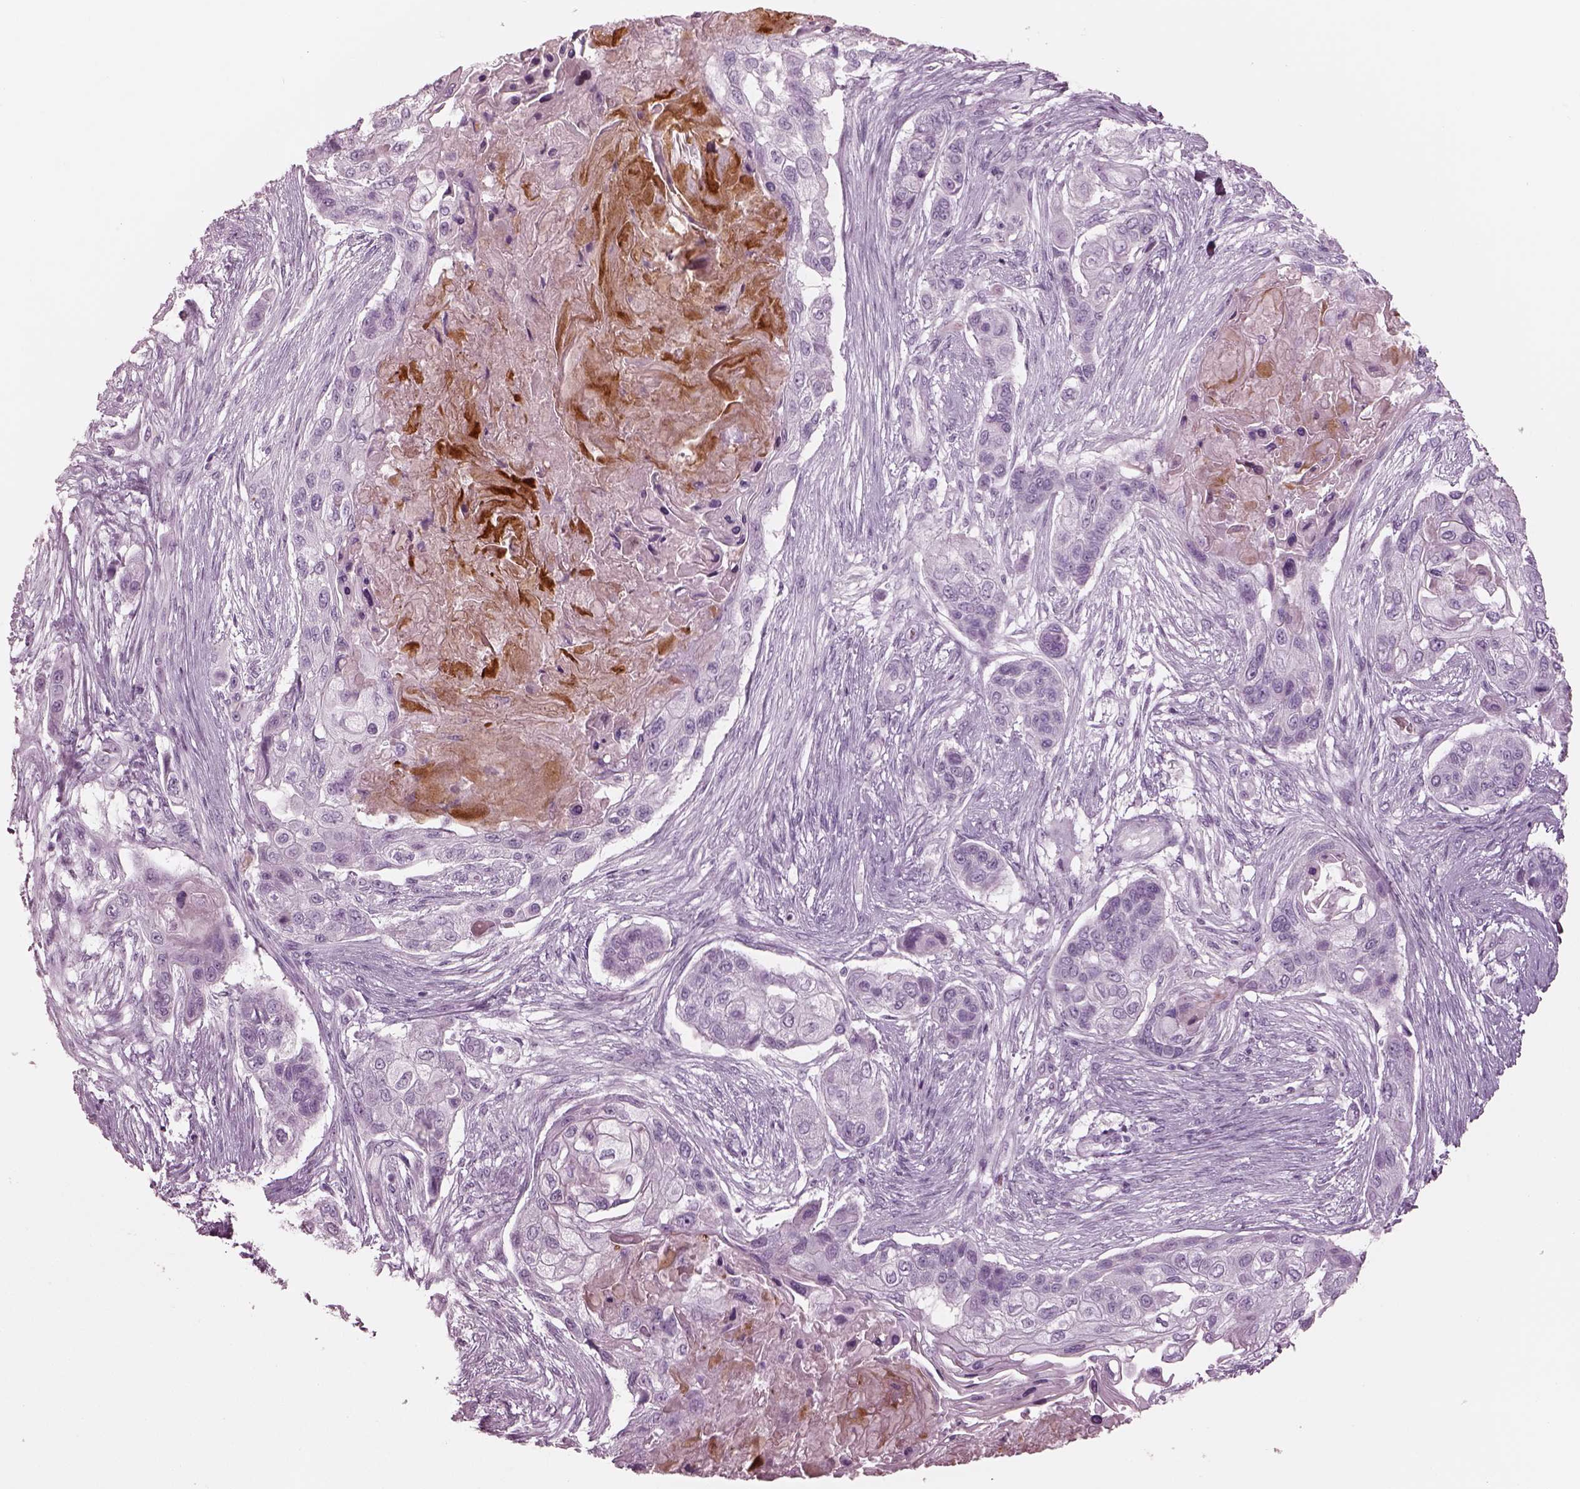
{"staining": {"intensity": "negative", "quantity": "none", "location": "none"}, "tissue": "lung cancer", "cell_type": "Tumor cells", "image_type": "cancer", "snomed": [{"axis": "morphology", "description": "Squamous cell carcinoma, NOS"}, {"axis": "topography", "description": "Lung"}], "caption": "Protein analysis of squamous cell carcinoma (lung) exhibits no significant positivity in tumor cells. The staining was performed using DAB to visualize the protein expression in brown, while the nuclei were stained in blue with hematoxylin (Magnification: 20x).", "gene": "OPN4", "patient": {"sex": "male", "age": 69}}